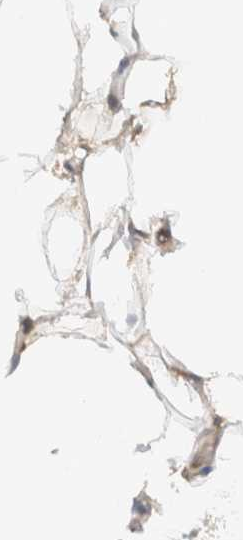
{"staining": {"intensity": "moderate", "quantity": ">75%", "location": "cytoplasmic/membranous"}, "tissue": "adipose tissue", "cell_type": "Adipocytes", "image_type": "normal", "snomed": [{"axis": "morphology", "description": "Normal tissue, NOS"}, {"axis": "morphology", "description": "Adenocarcinoma, NOS"}, {"axis": "topography", "description": "Colon"}, {"axis": "topography", "description": "Peripheral nerve tissue"}], "caption": "A high-resolution photomicrograph shows immunohistochemistry staining of normal adipose tissue, which displays moderate cytoplasmic/membranous expression in approximately >75% of adipocytes.", "gene": "RABEP1", "patient": {"sex": "male", "age": 14}}